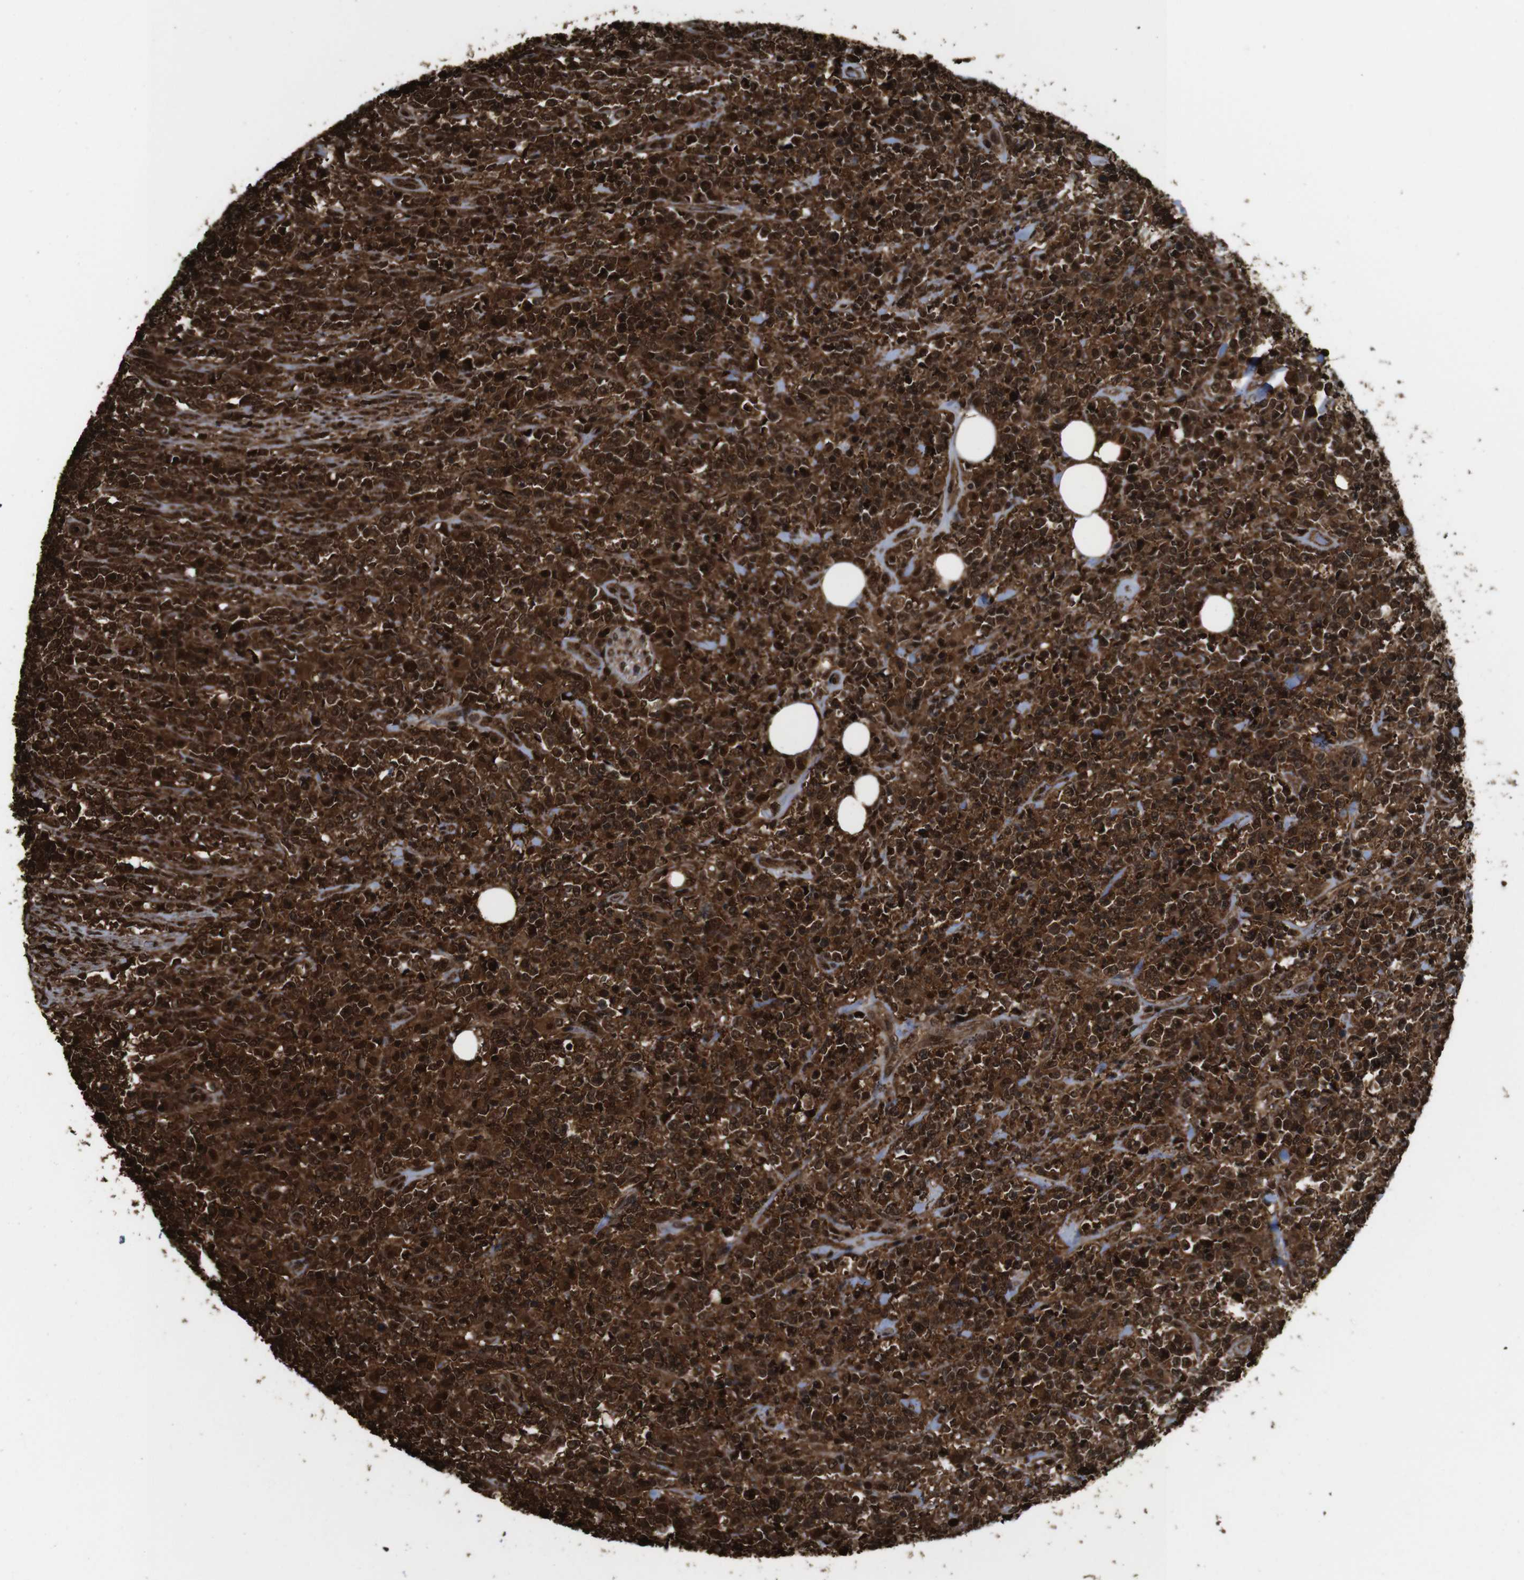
{"staining": {"intensity": "strong", "quantity": ">75%", "location": "cytoplasmic/membranous,nuclear"}, "tissue": "lymphoma", "cell_type": "Tumor cells", "image_type": "cancer", "snomed": [{"axis": "morphology", "description": "Malignant lymphoma, non-Hodgkin's type, High grade"}, {"axis": "topography", "description": "Soft tissue"}], "caption": "Protein analysis of lymphoma tissue exhibits strong cytoplasmic/membranous and nuclear positivity in about >75% of tumor cells.", "gene": "VCP", "patient": {"sex": "male", "age": 18}}